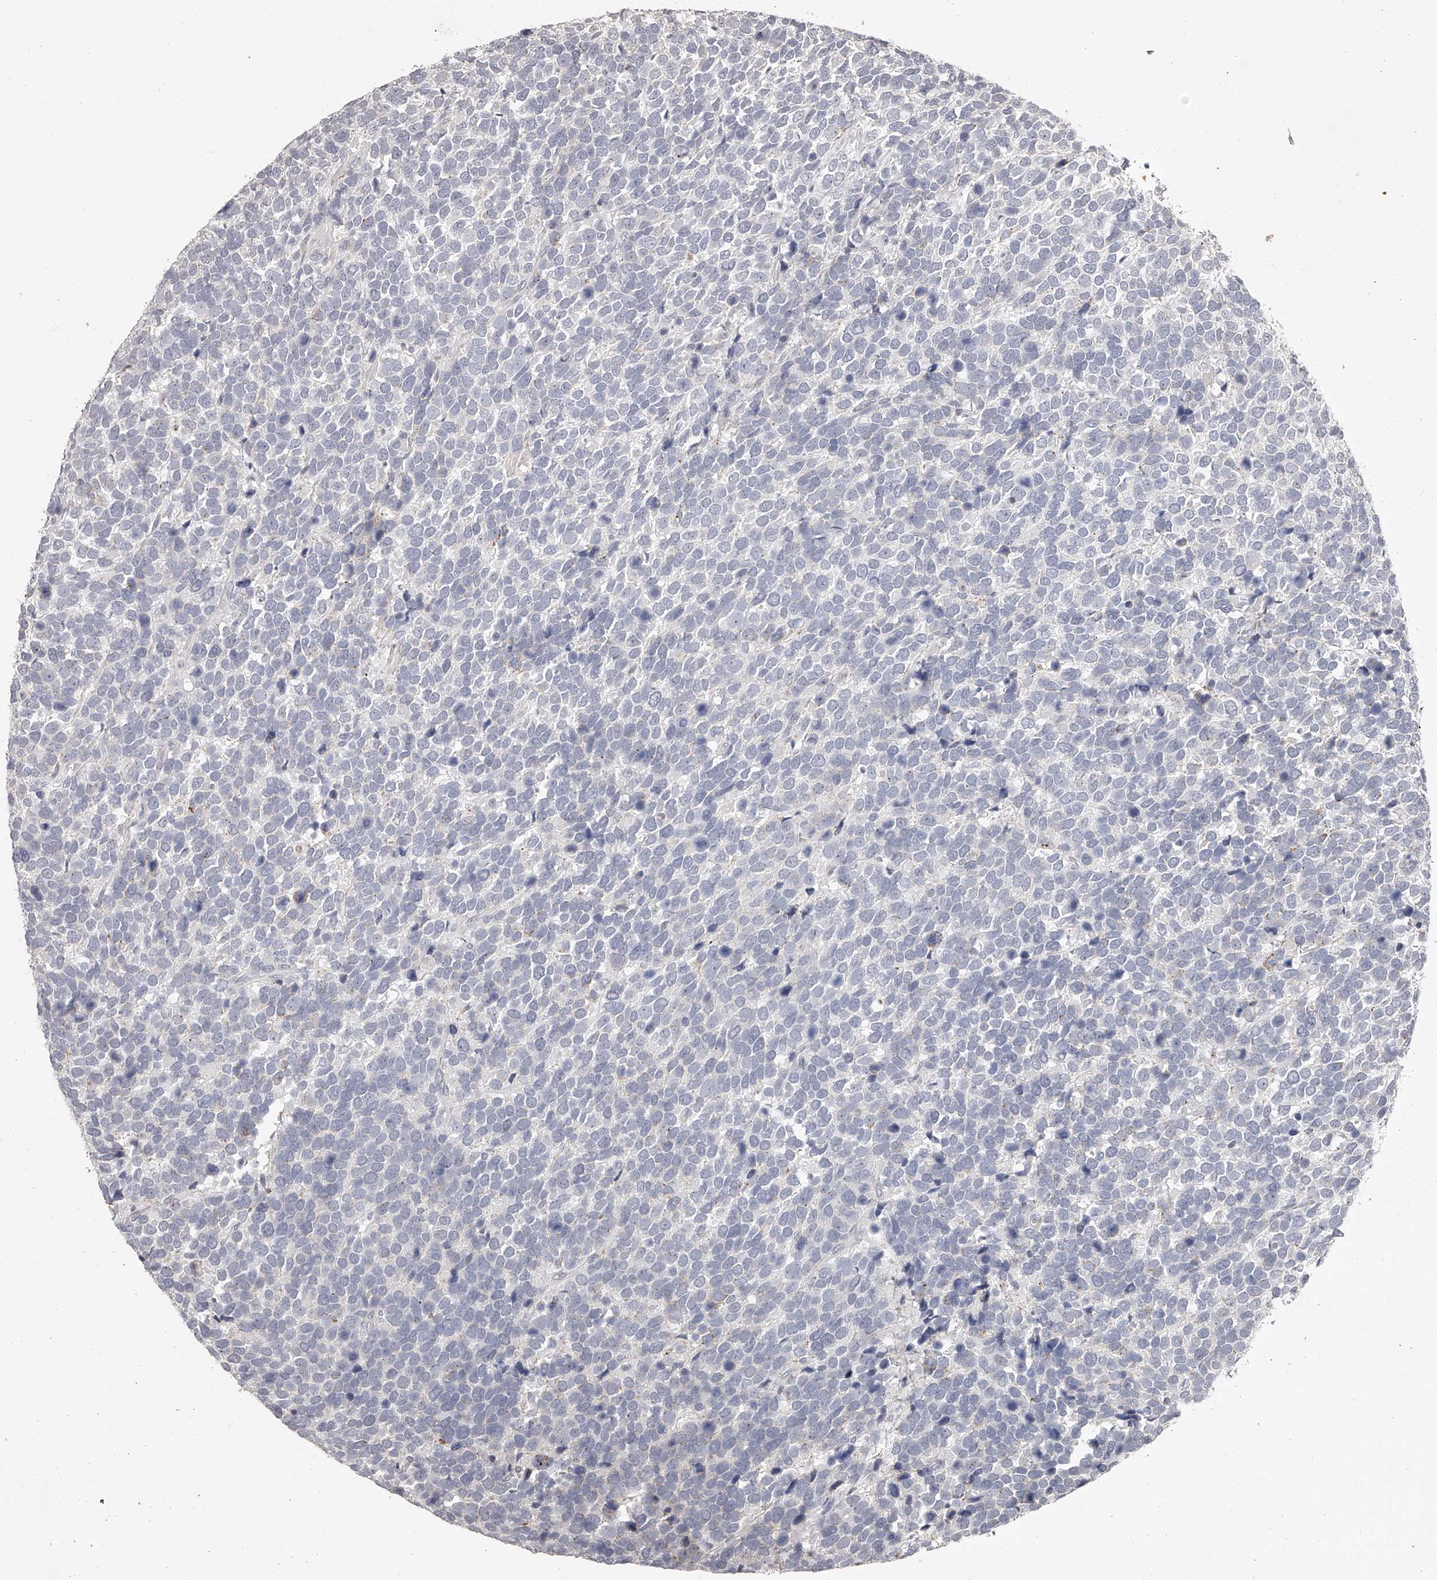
{"staining": {"intensity": "negative", "quantity": "none", "location": "none"}, "tissue": "urothelial cancer", "cell_type": "Tumor cells", "image_type": "cancer", "snomed": [{"axis": "morphology", "description": "Urothelial carcinoma, High grade"}, {"axis": "topography", "description": "Urinary bladder"}], "caption": "Urothelial cancer was stained to show a protein in brown. There is no significant positivity in tumor cells. (DAB immunohistochemistry (IHC), high magnification).", "gene": "NT5DC1", "patient": {"sex": "female", "age": 82}}